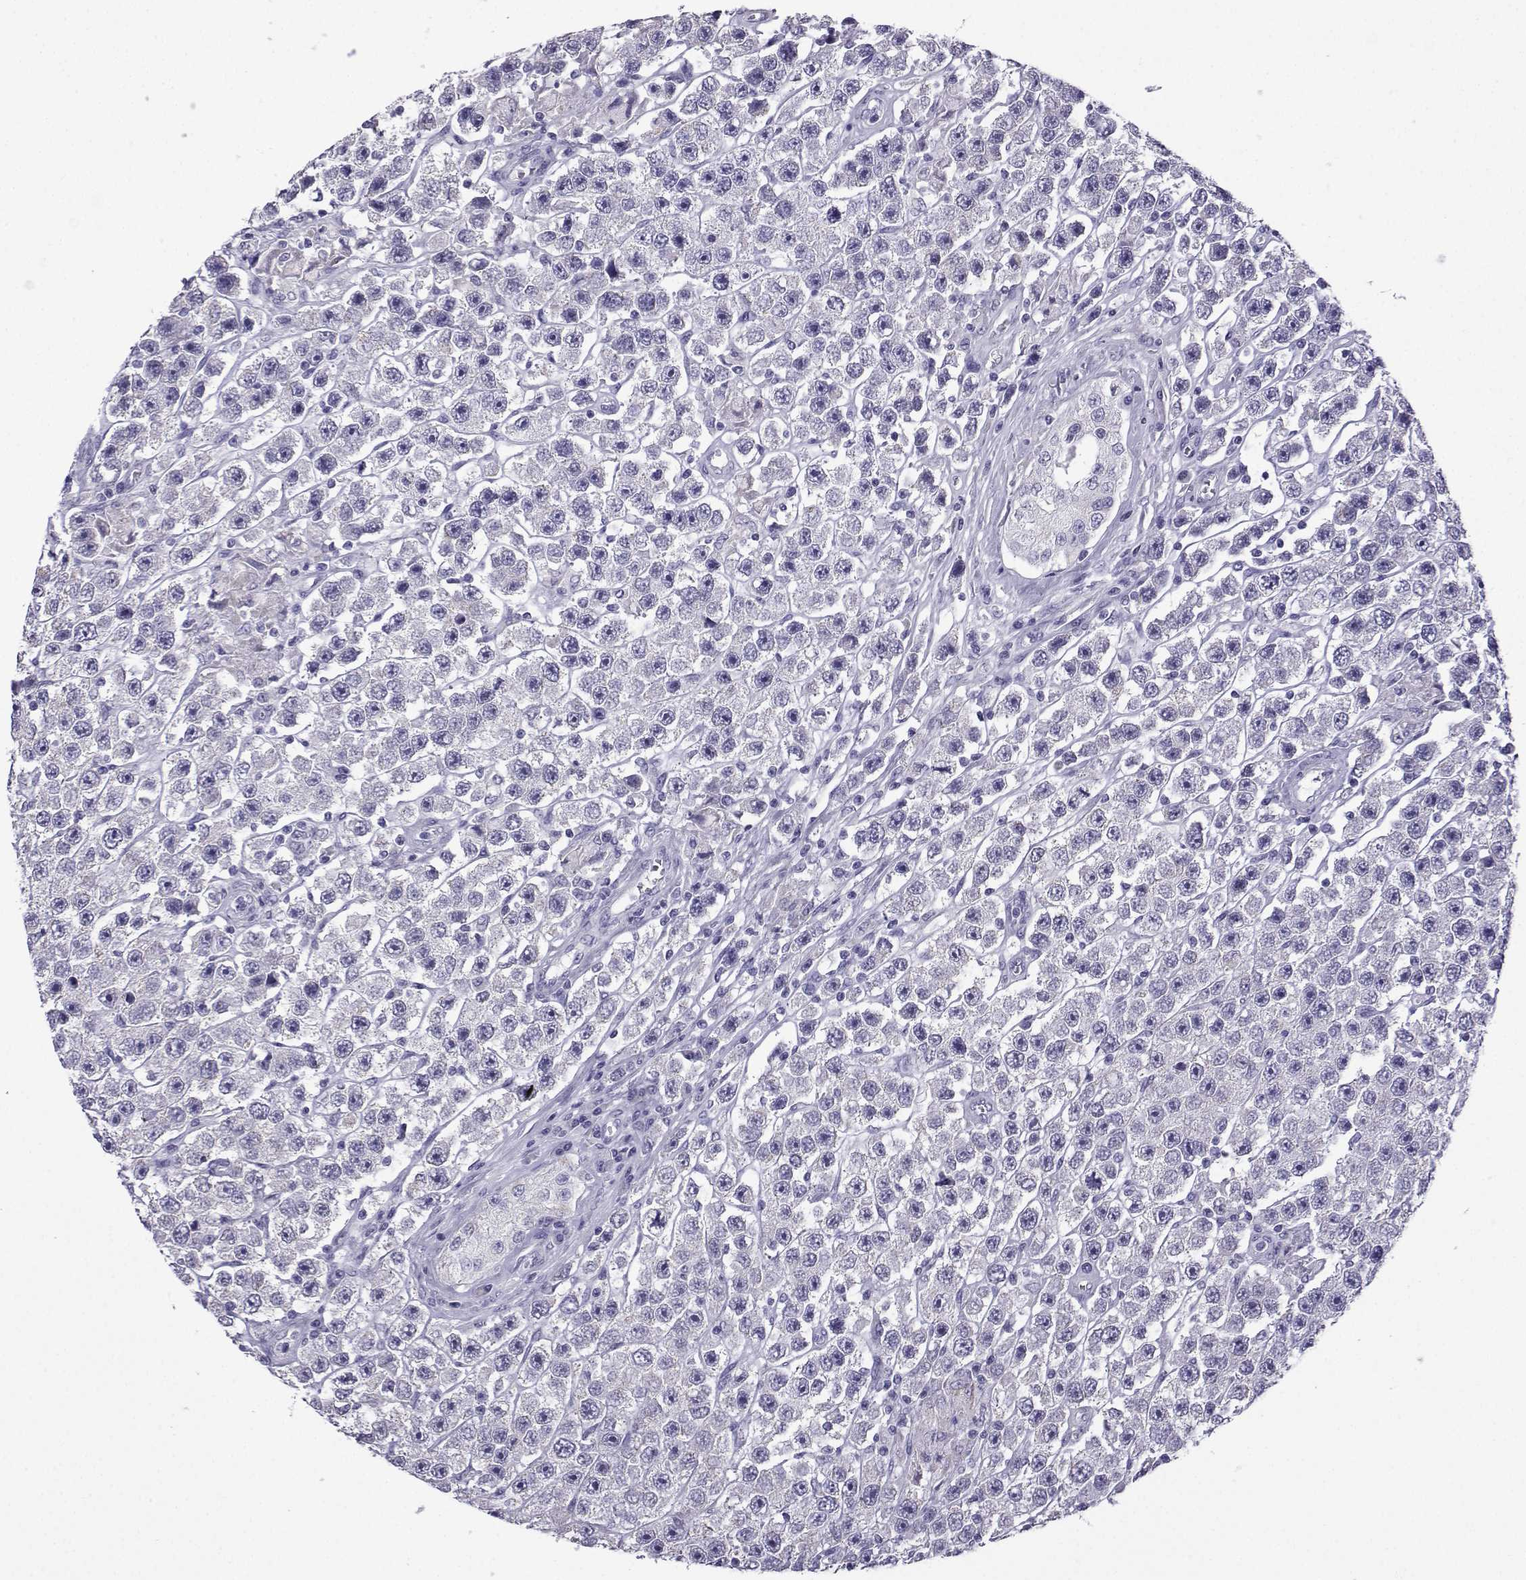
{"staining": {"intensity": "negative", "quantity": "none", "location": "none"}, "tissue": "testis cancer", "cell_type": "Tumor cells", "image_type": "cancer", "snomed": [{"axis": "morphology", "description": "Seminoma, NOS"}, {"axis": "topography", "description": "Testis"}], "caption": "DAB immunohistochemical staining of human seminoma (testis) exhibits no significant positivity in tumor cells.", "gene": "ACRBP", "patient": {"sex": "male", "age": 45}}